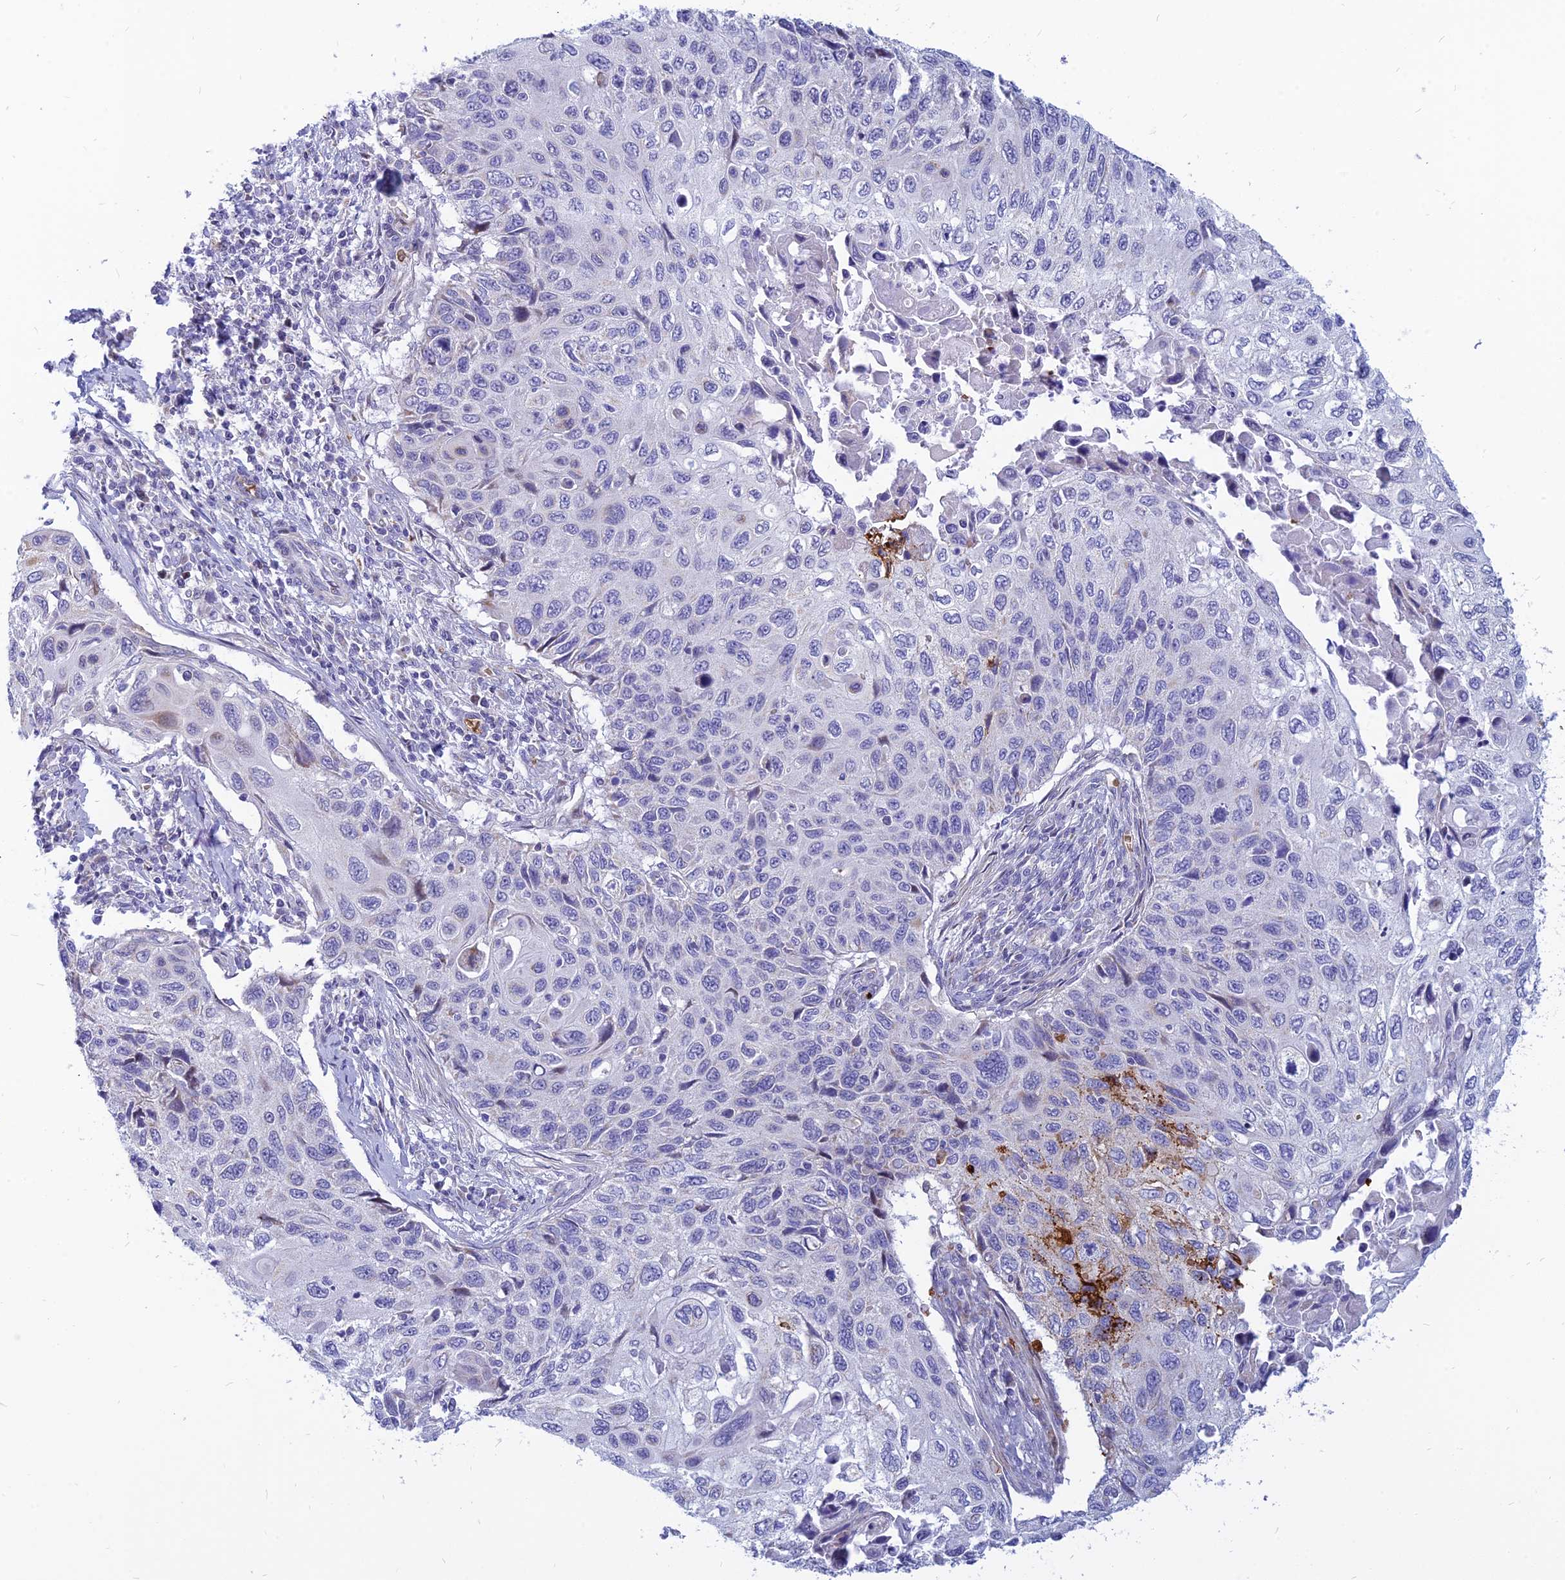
{"staining": {"intensity": "negative", "quantity": "none", "location": "none"}, "tissue": "cervical cancer", "cell_type": "Tumor cells", "image_type": "cancer", "snomed": [{"axis": "morphology", "description": "Squamous cell carcinoma, NOS"}, {"axis": "topography", "description": "Cervix"}], "caption": "Protein analysis of cervical squamous cell carcinoma shows no significant positivity in tumor cells. (Brightfield microscopy of DAB immunohistochemistry (IHC) at high magnification).", "gene": "HHAT", "patient": {"sex": "female", "age": 70}}